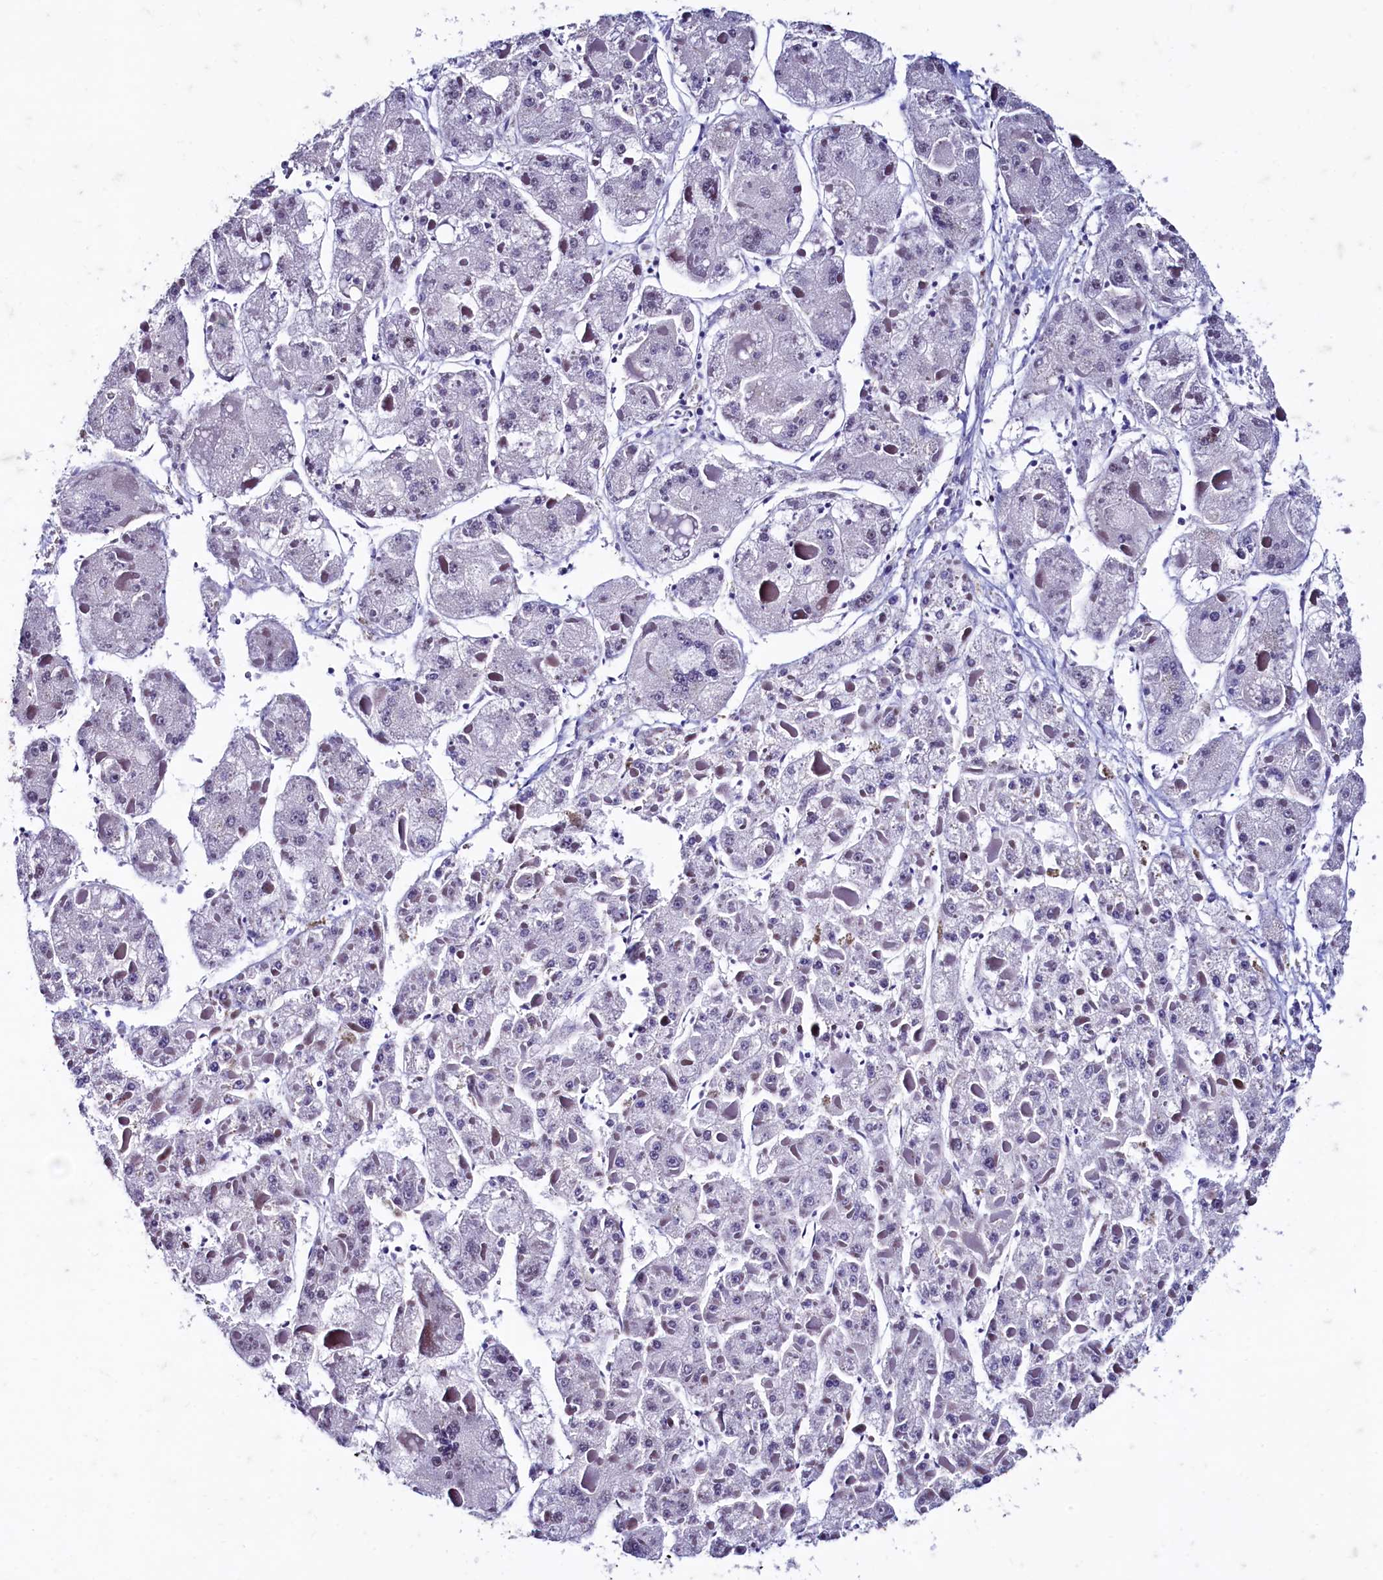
{"staining": {"intensity": "negative", "quantity": "none", "location": "none"}, "tissue": "liver cancer", "cell_type": "Tumor cells", "image_type": "cancer", "snomed": [{"axis": "morphology", "description": "Carcinoma, Hepatocellular, NOS"}, {"axis": "topography", "description": "Liver"}], "caption": "This is a image of IHC staining of liver hepatocellular carcinoma, which shows no staining in tumor cells.", "gene": "CPSF7", "patient": {"sex": "female", "age": 73}}